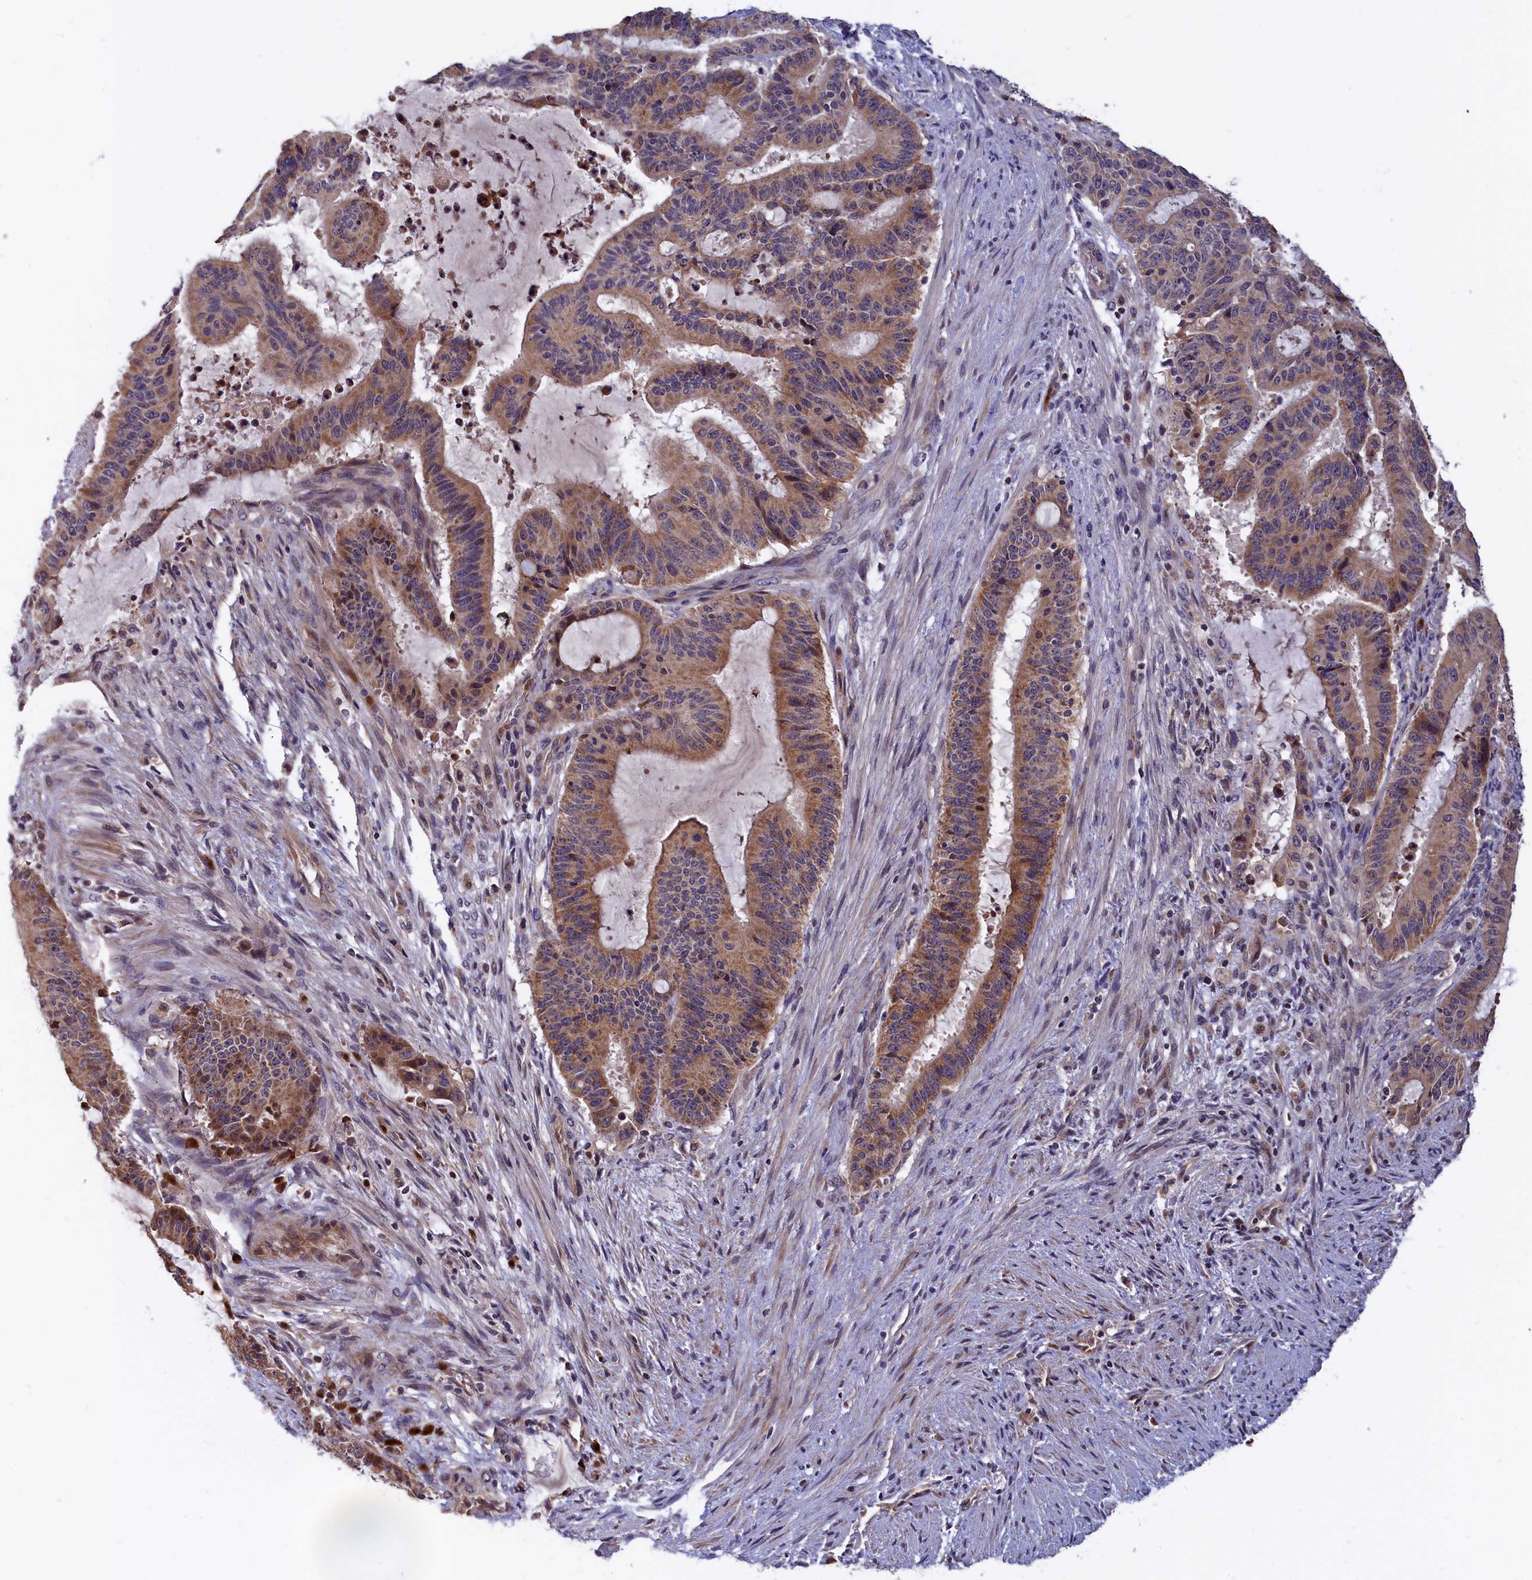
{"staining": {"intensity": "moderate", "quantity": ">75%", "location": "cytoplasmic/membranous"}, "tissue": "liver cancer", "cell_type": "Tumor cells", "image_type": "cancer", "snomed": [{"axis": "morphology", "description": "Normal tissue, NOS"}, {"axis": "morphology", "description": "Cholangiocarcinoma"}, {"axis": "topography", "description": "Liver"}, {"axis": "topography", "description": "Peripheral nerve tissue"}], "caption": "High-power microscopy captured an immunohistochemistry histopathology image of liver cholangiocarcinoma, revealing moderate cytoplasmic/membranous staining in about >75% of tumor cells.", "gene": "EPB41L4B", "patient": {"sex": "female", "age": 73}}